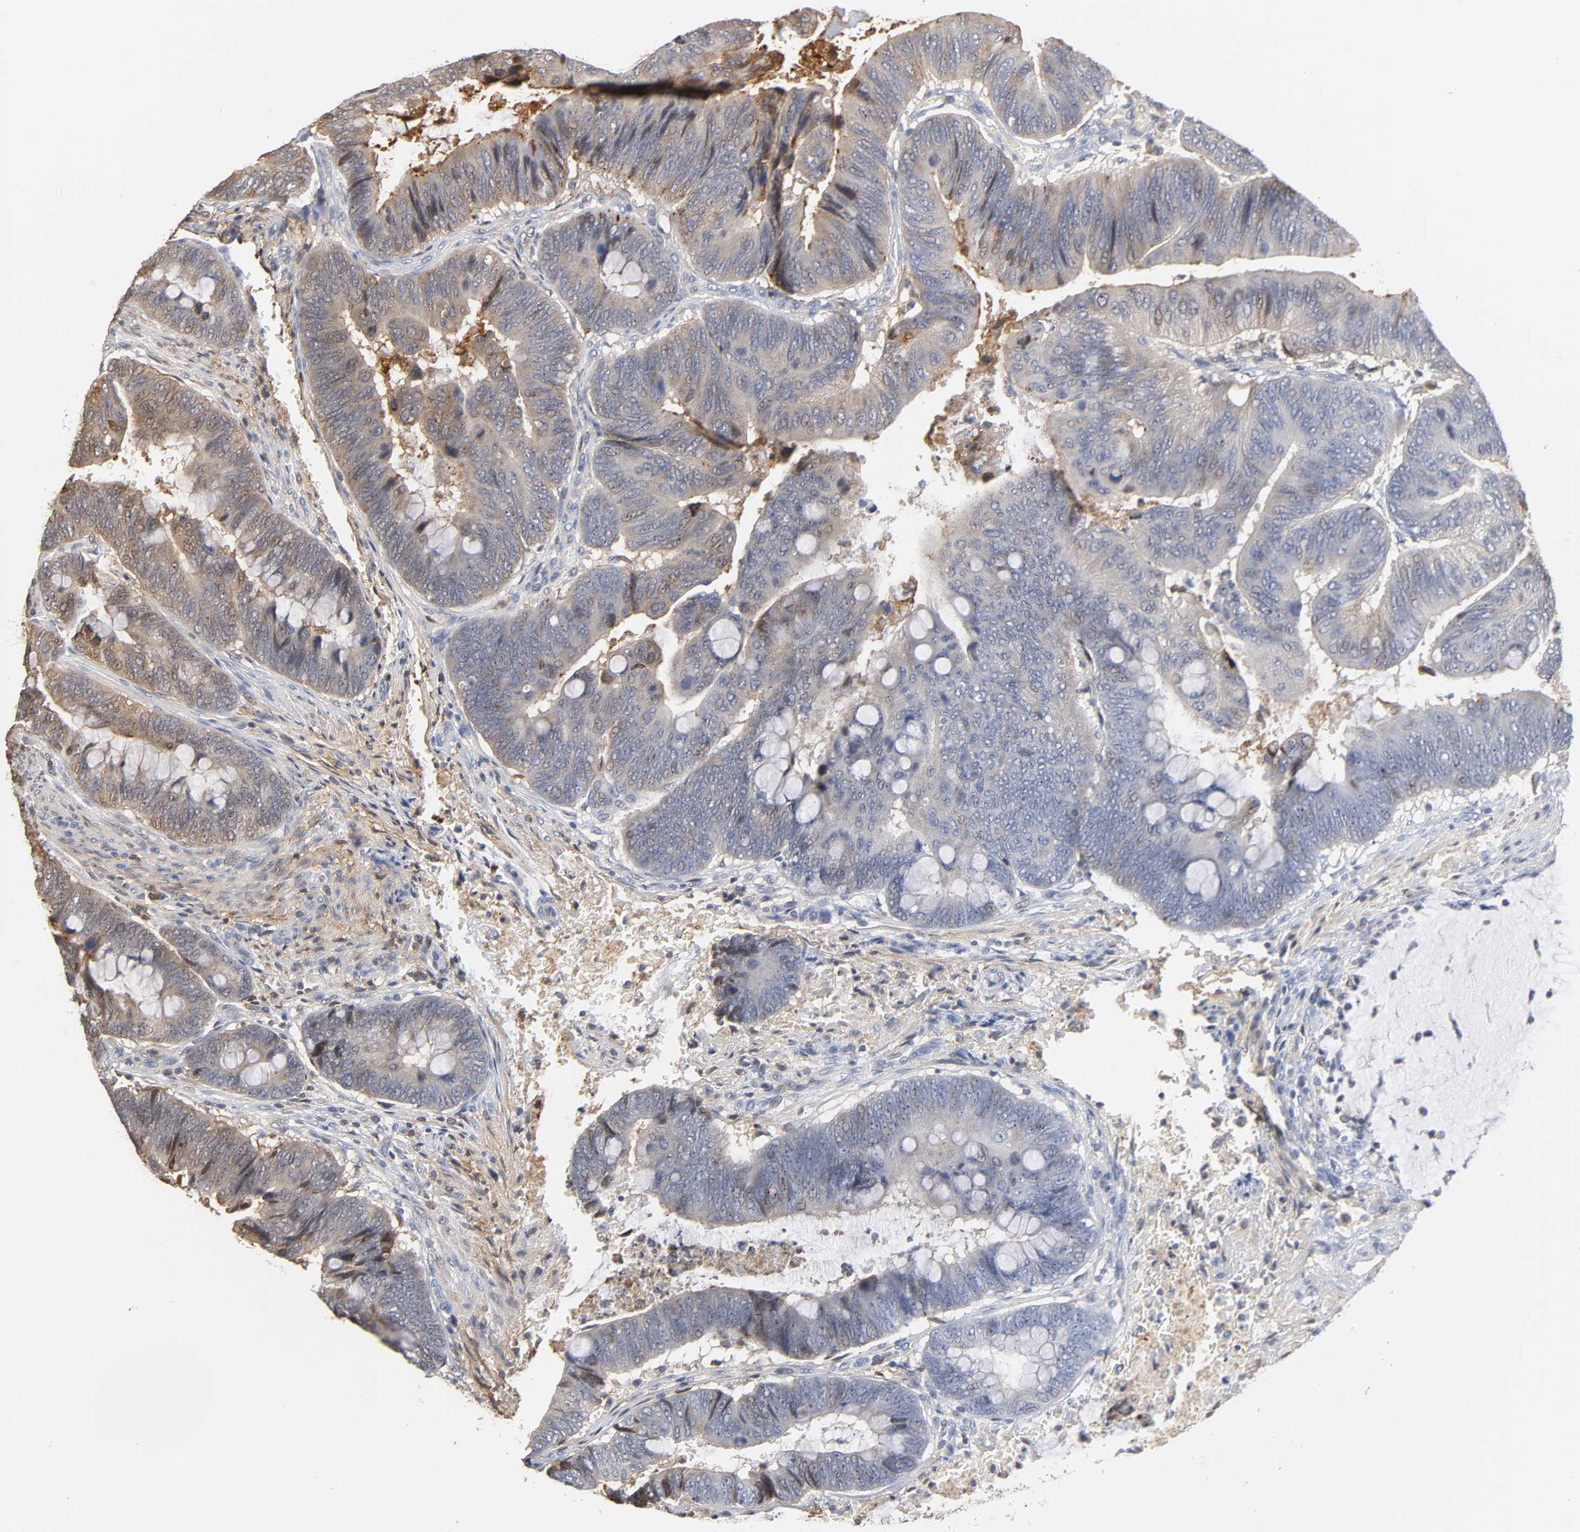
{"staining": {"intensity": "weak", "quantity": "25%-75%", "location": "cytoplasmic/membranous"}, "tissue": "colorectal cancer", "cell_type": "Tumor cells", "image_type": "cancer", "snomed": [{"axis": "morphology", "description": "Normal tissue, NOS"}, {"axis": "morphology", "description": "Adenocarcinoma, NOS"}, {"axis": "topography", "description": "Rectum"}], "caption": "Adenocarcinoma (colorectal) stained with DAB (3,3'-diaminobenzidine) immunohistochemistry displays low levels of weak cytoplasmic/membranous staining in about 25%-75% of tumor cells. (brown staining indicates protein expression, while blue staining denotes nuclei).", "gene": "ANXA11", "patient": {"sex": "male", "age": 92}}